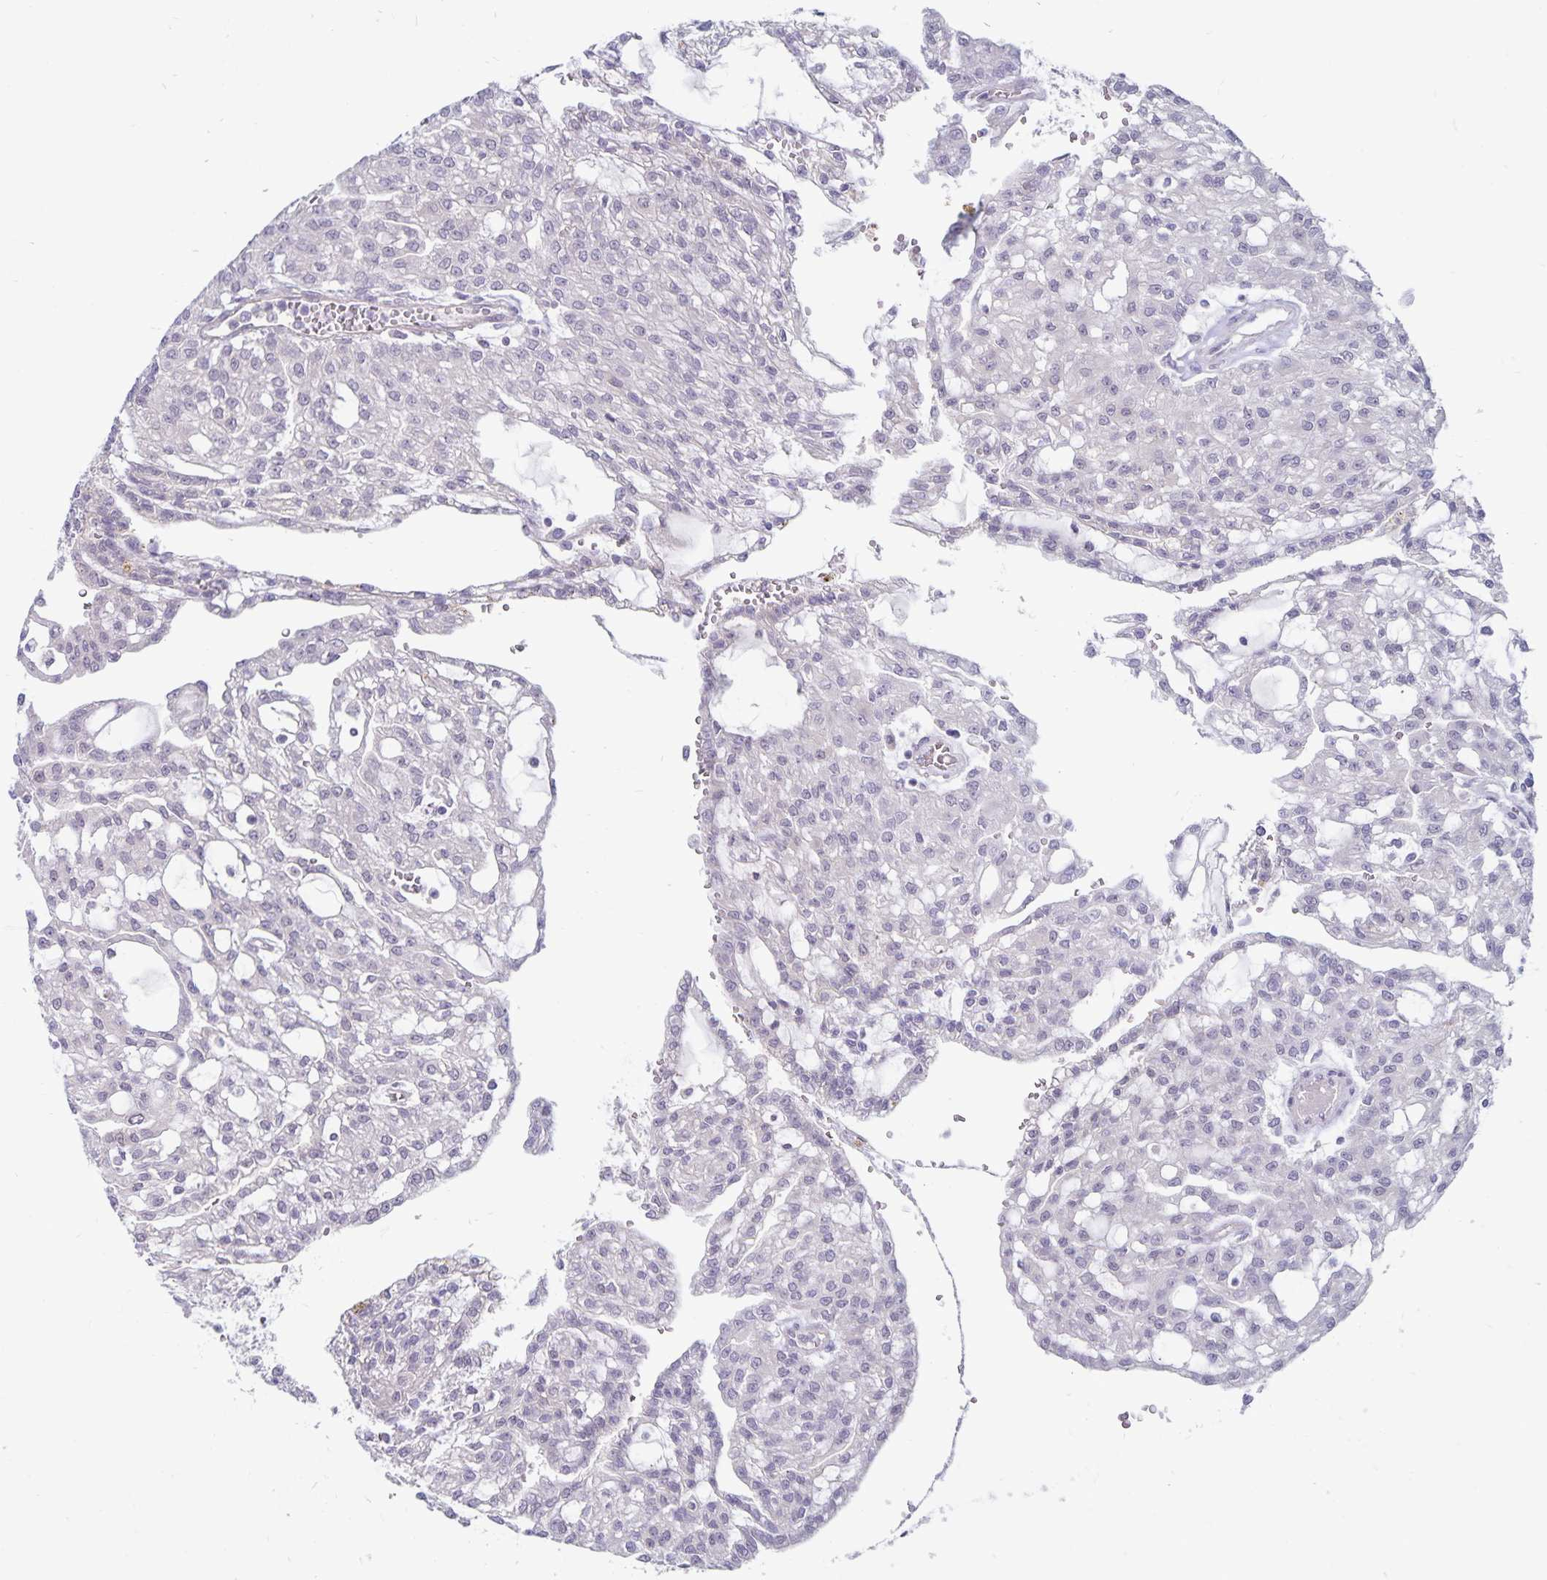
{"staining": {"intensity": "negative", "quantity": "none", "location": "none"}, "tissue": "renal cancer", "cell_type": "Tumor cells", "image_type": "cancer", "snomed": [{"axis": "morphology", "description": "Adenocarcinoma, NOS"}, {"axis": "topography", "description": "Kidney"}], "caption": "There is no significant expression in tumor cells of renal cancer.", "gene": "CDKN2B", "patient": {"sex": "male", "age": 63}}